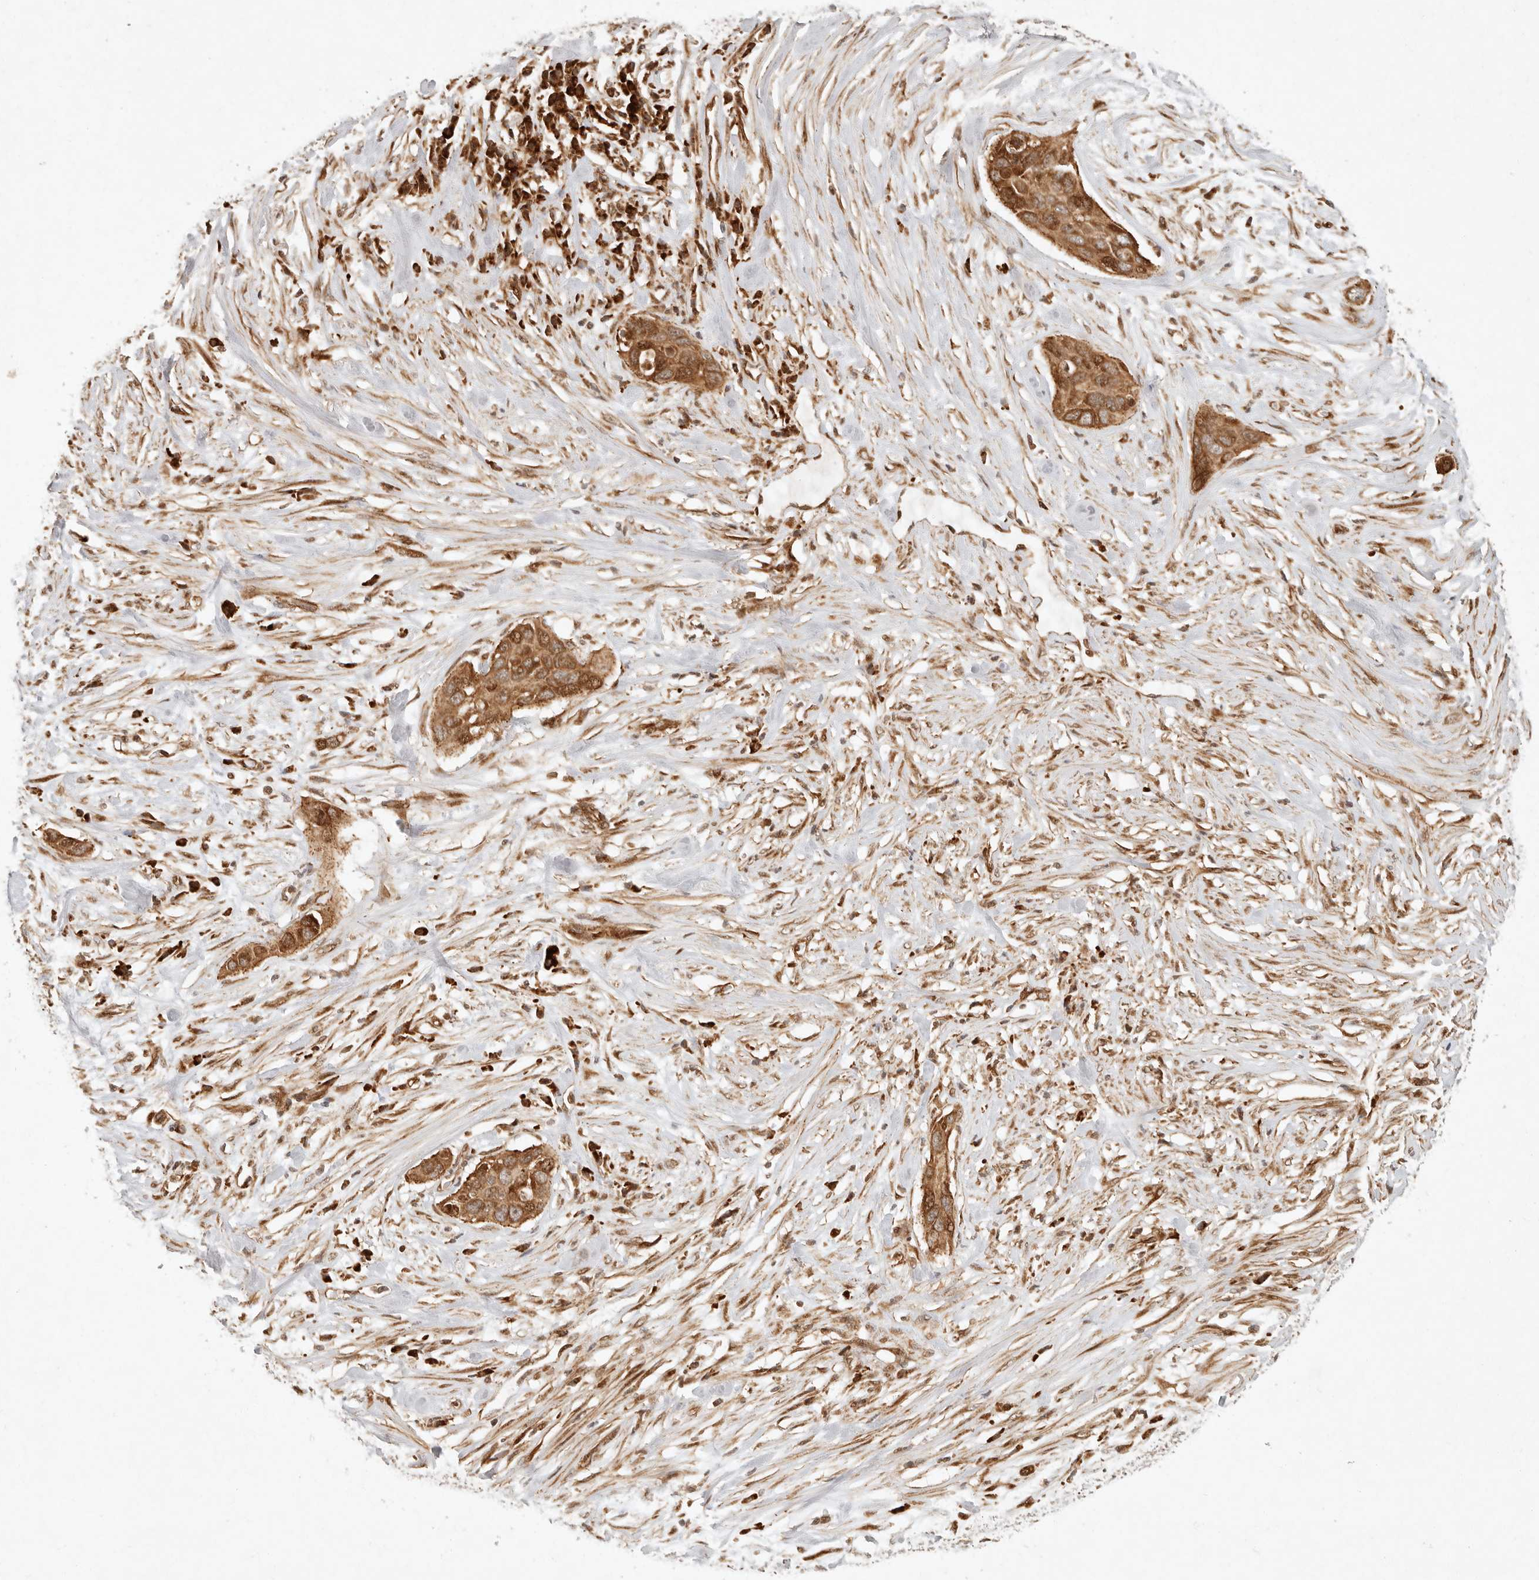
{"staining": {"intensity": "moderate", "quantity": ">75%", "location": "cytoplasmic/membranous"}, "tissue": "pancreatic cancer", "cell_type": "Tumor cells", "image_type": "cancer", "snomed": [{"axis": "morphology", "description": "Adenocarcinoma, NOS"}, {"axis": "topography", "description": "Pancreas"}], "caption": "Approximately >75% of tumor cells in pancreatic adenocarcinoma demonstrate moderate cytoplasmic/membranous protein positivity as visualized by brown immunohistochemical staining.", "gene": "KLHL38", "patient": {"sex": "female", "age": 60}}